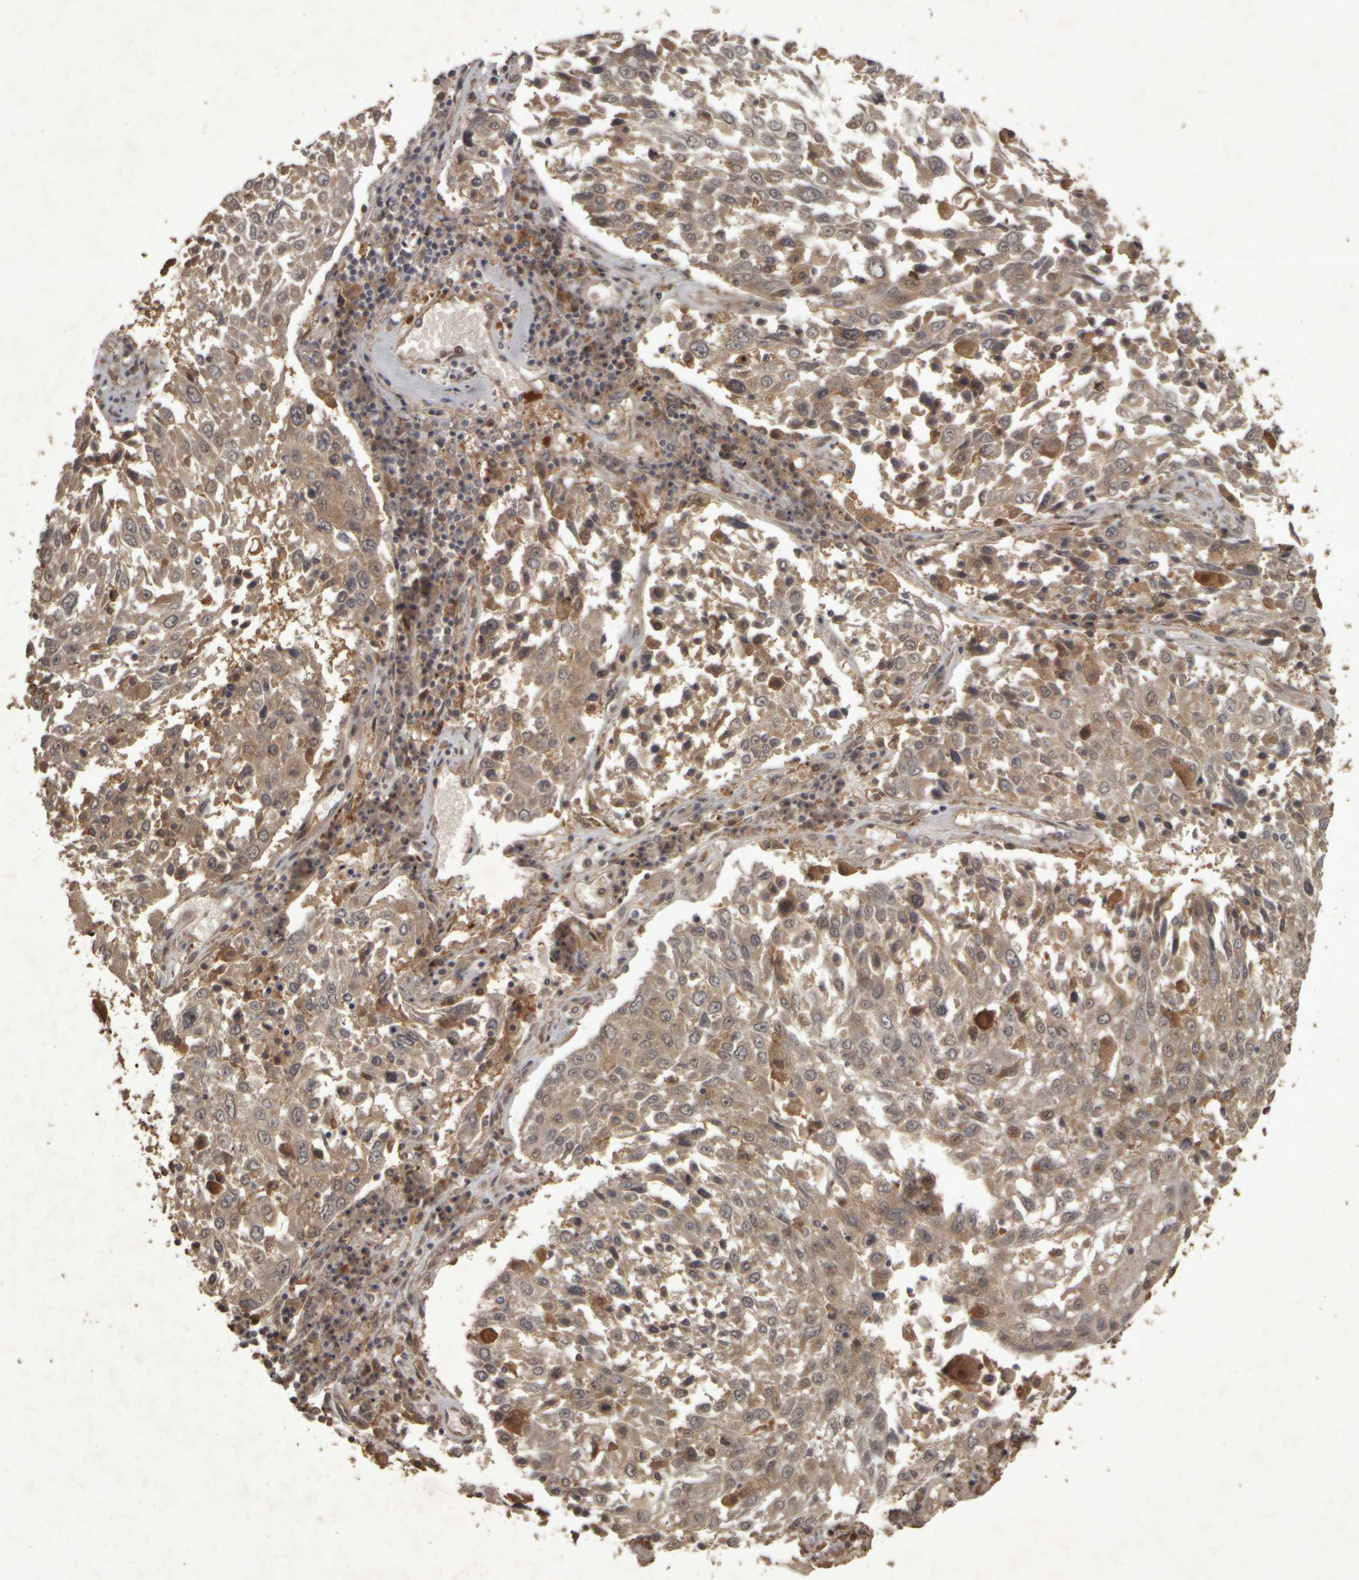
{"staining": {"intensity": "weak", "quantity": ">75%", "location": "cytoplasmic/membranous"}, "tissue": "lung cancer", "cell_type": "Tumor cells", "image_type": "cancer", "snomed": [{"axis": "morphology", "description": "Squamous cell carcinoma, NOS"}, {"axis": "topography", "description": "Lung"}], "caption": "Approximately >75% of tumor cells in lung cancer (squamous cell carcinoma) demonstrate weak cytoplasmic/membranous protein positivity as visualized by brown immunohistochemical staining.", "gene": "ACO1", "patient": {"sex": "male", "age": 65}}